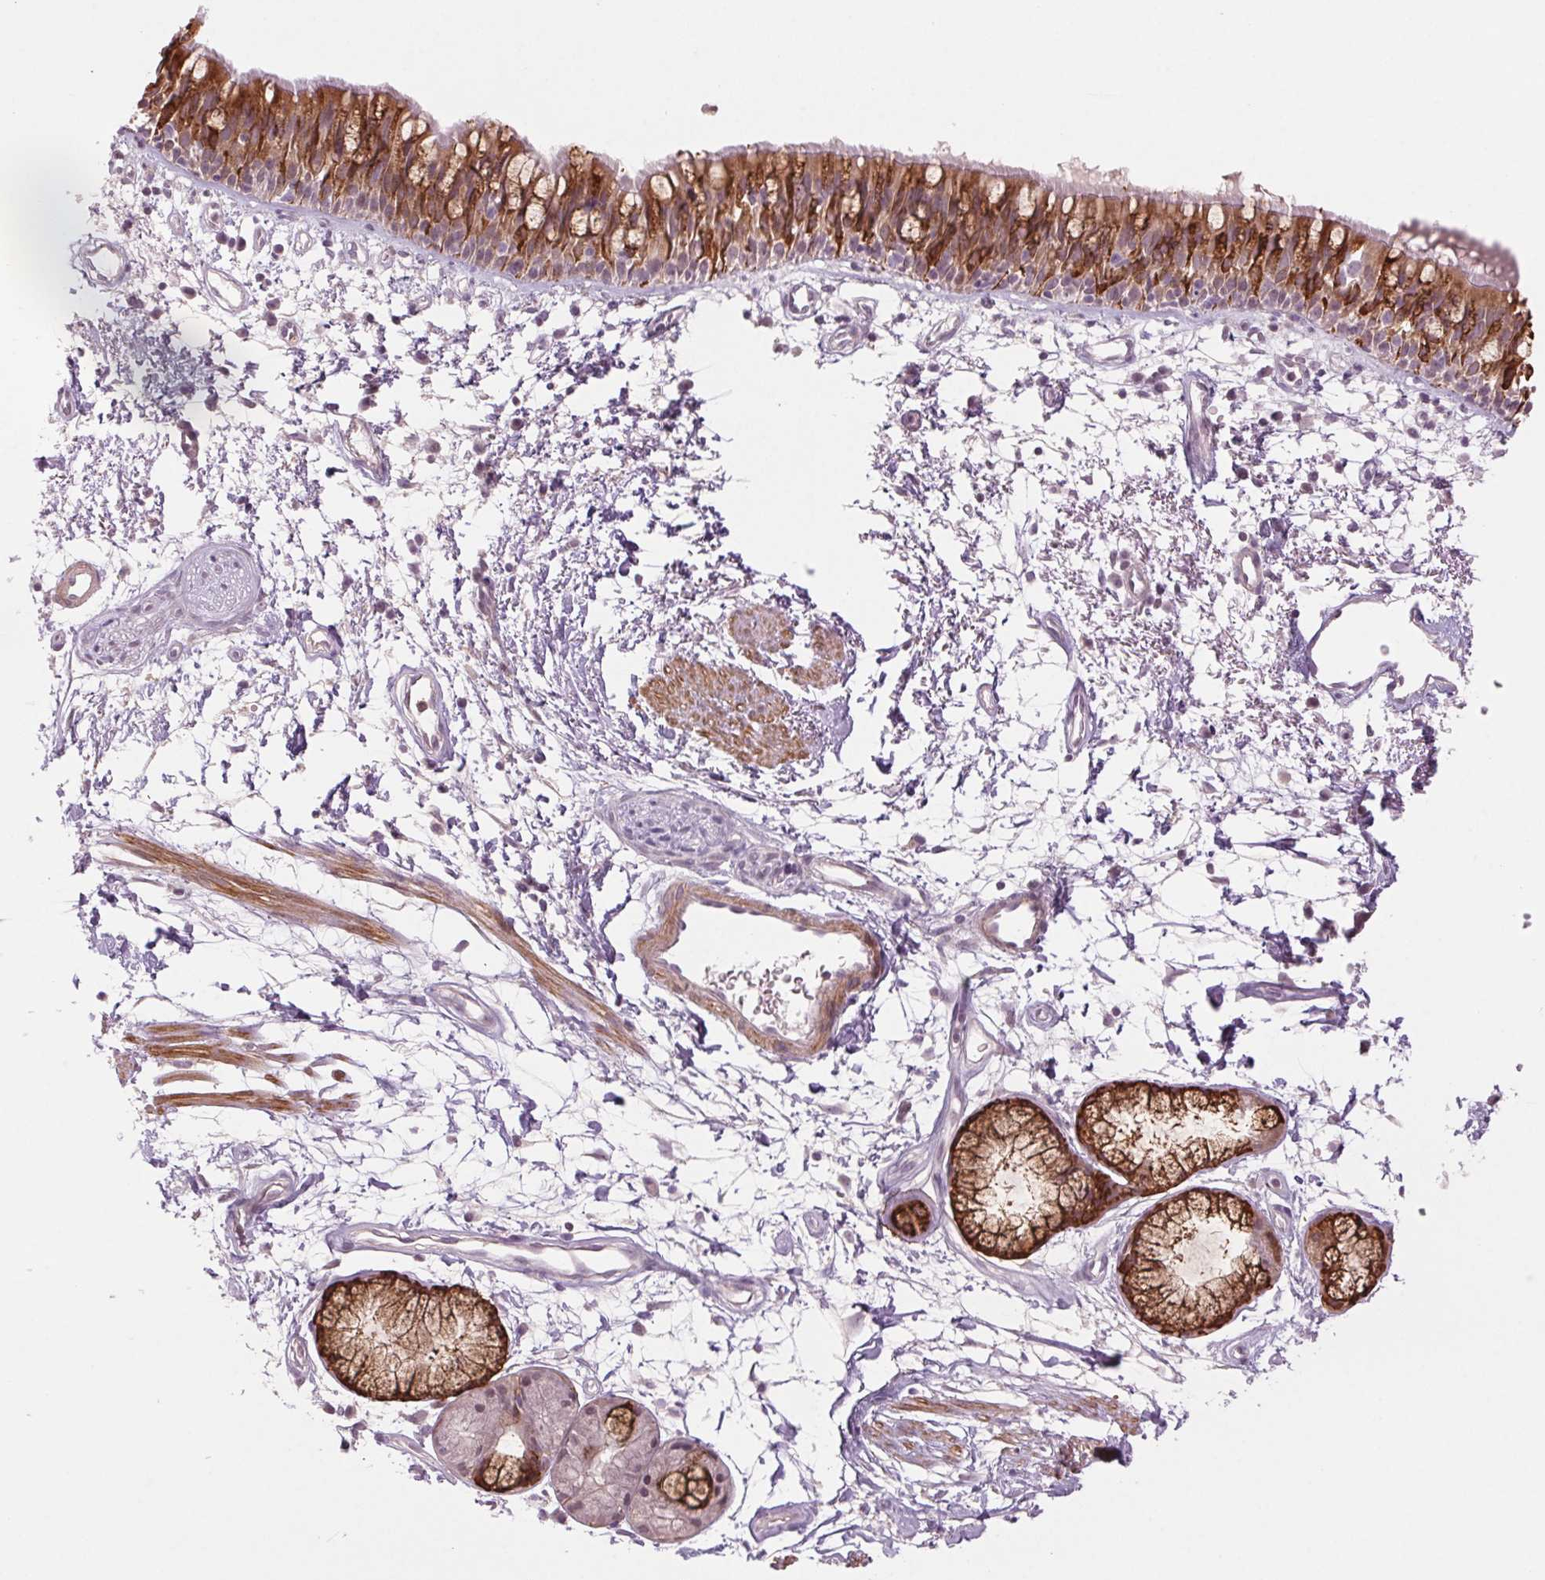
{"staining": {"intensity": "strong", "quantity": ">75%", "location": "cytoplasmic/membranous"}, "tissue": "bronchus", "cell_type": "Respiratory epithelial cells", "image_type": "normal", "snomed": [{"axis": "morphology", "description": "Normal tissue, NOS"}, {"axis": "morphology", "description": "Squamous cell carcinoma, NOS"}, {"axis": "topography", "description": "Cartilage tissue"}, {"axis": "topography", "description": "Bronchus"}, {"axis": "topography", "description": "Lung"}], "caption": "DAB immunohistochemical staining of unremarkable bronchus displays strong cytoplasmic/membranous protein positivity in about >75% of respiratory epithelial cells.", "gene": "HHLA2", "patient": {"sex": "male", "age": 66}}